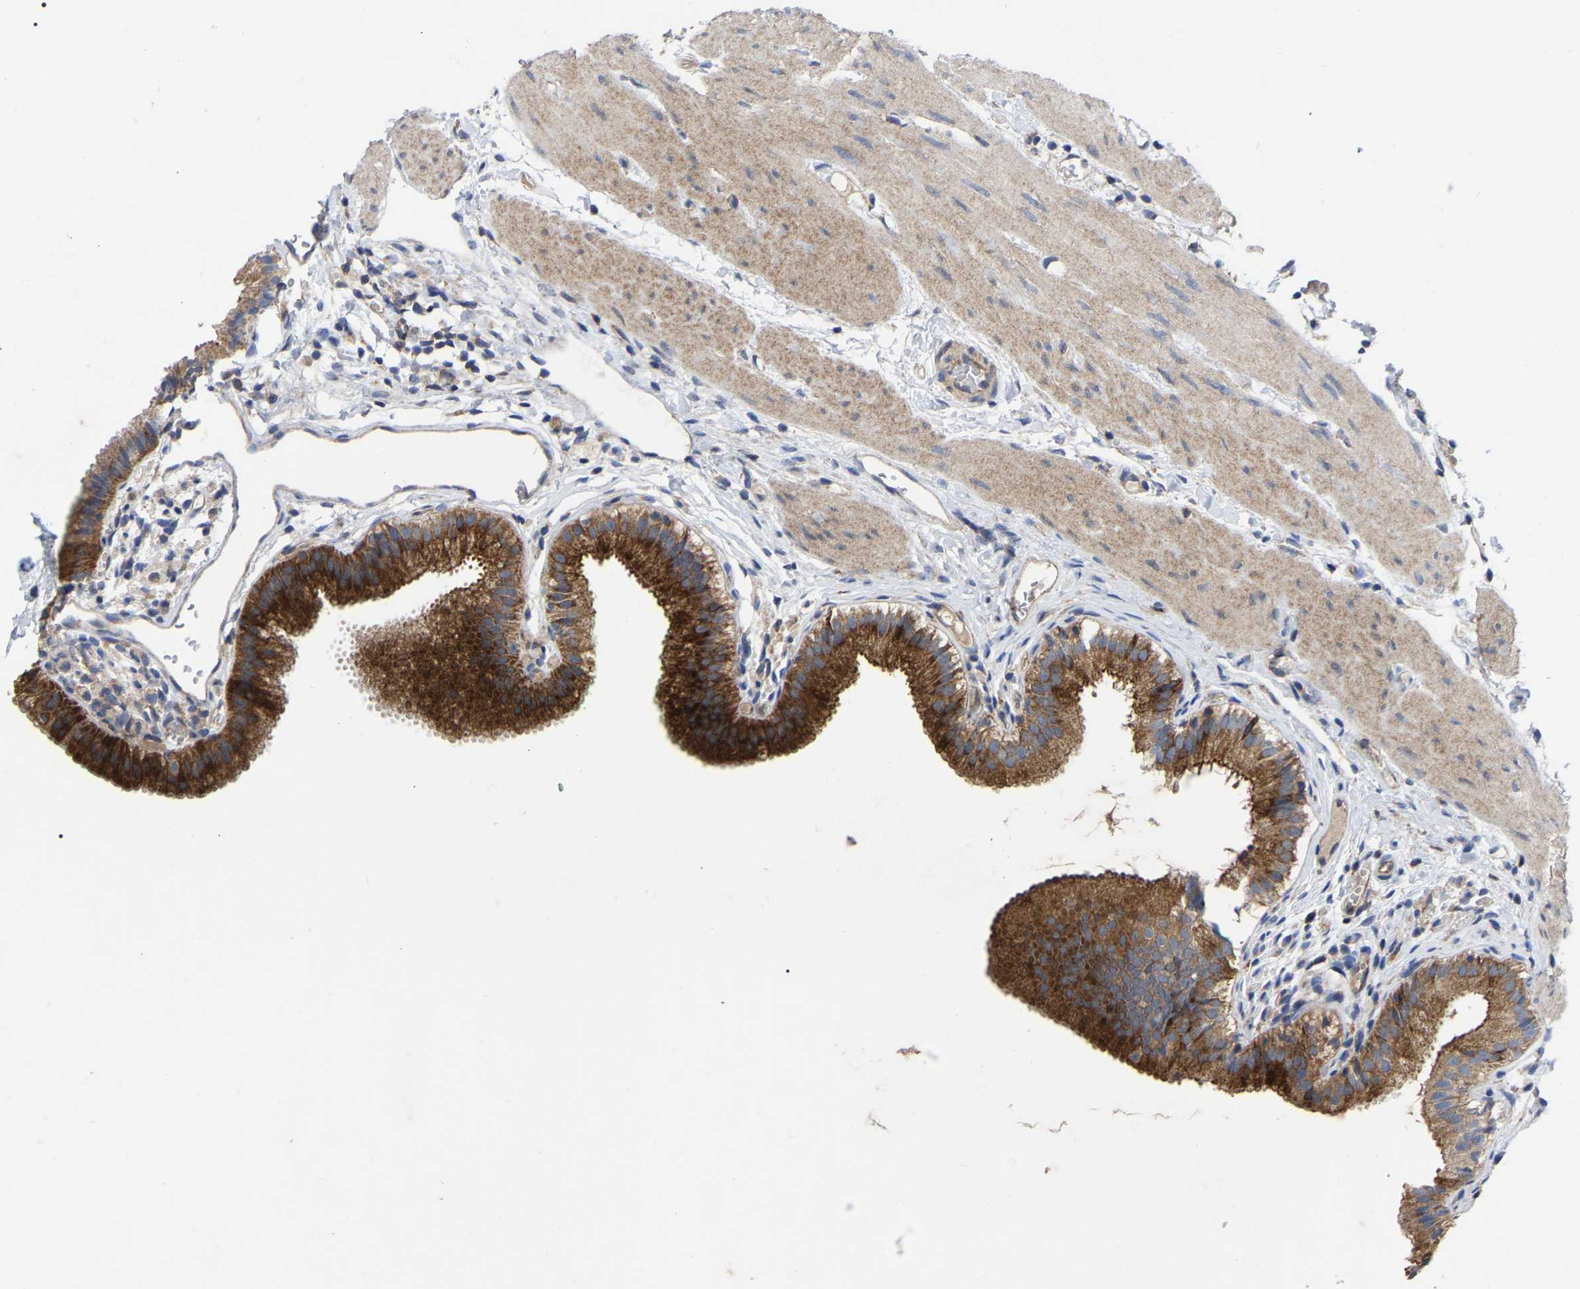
{"staining": {"intensity": "strong", "quantity": ">75%", "location": "cytoplasmic/membranous"}, "tissue": "gallbladder", "cell_type": "Glandular cells", "image_type": "normal", "snomed": [{"axis": "morphology", "description": "Normal tissue, NOS"}, {"axis": "topography", "description": "Gallbladder"}], "caption": "Immunohistochemical staining of unremarkable human gallbladder demonstrates >75% levels of strong cytoplasmic/membranous protein expression in about >75% of glandular cells. (DAB IHC, brown staining for protein, blue staining for nuclei).", "gene": "TCP1", "patient": {"sex": "female", "age": 26}}